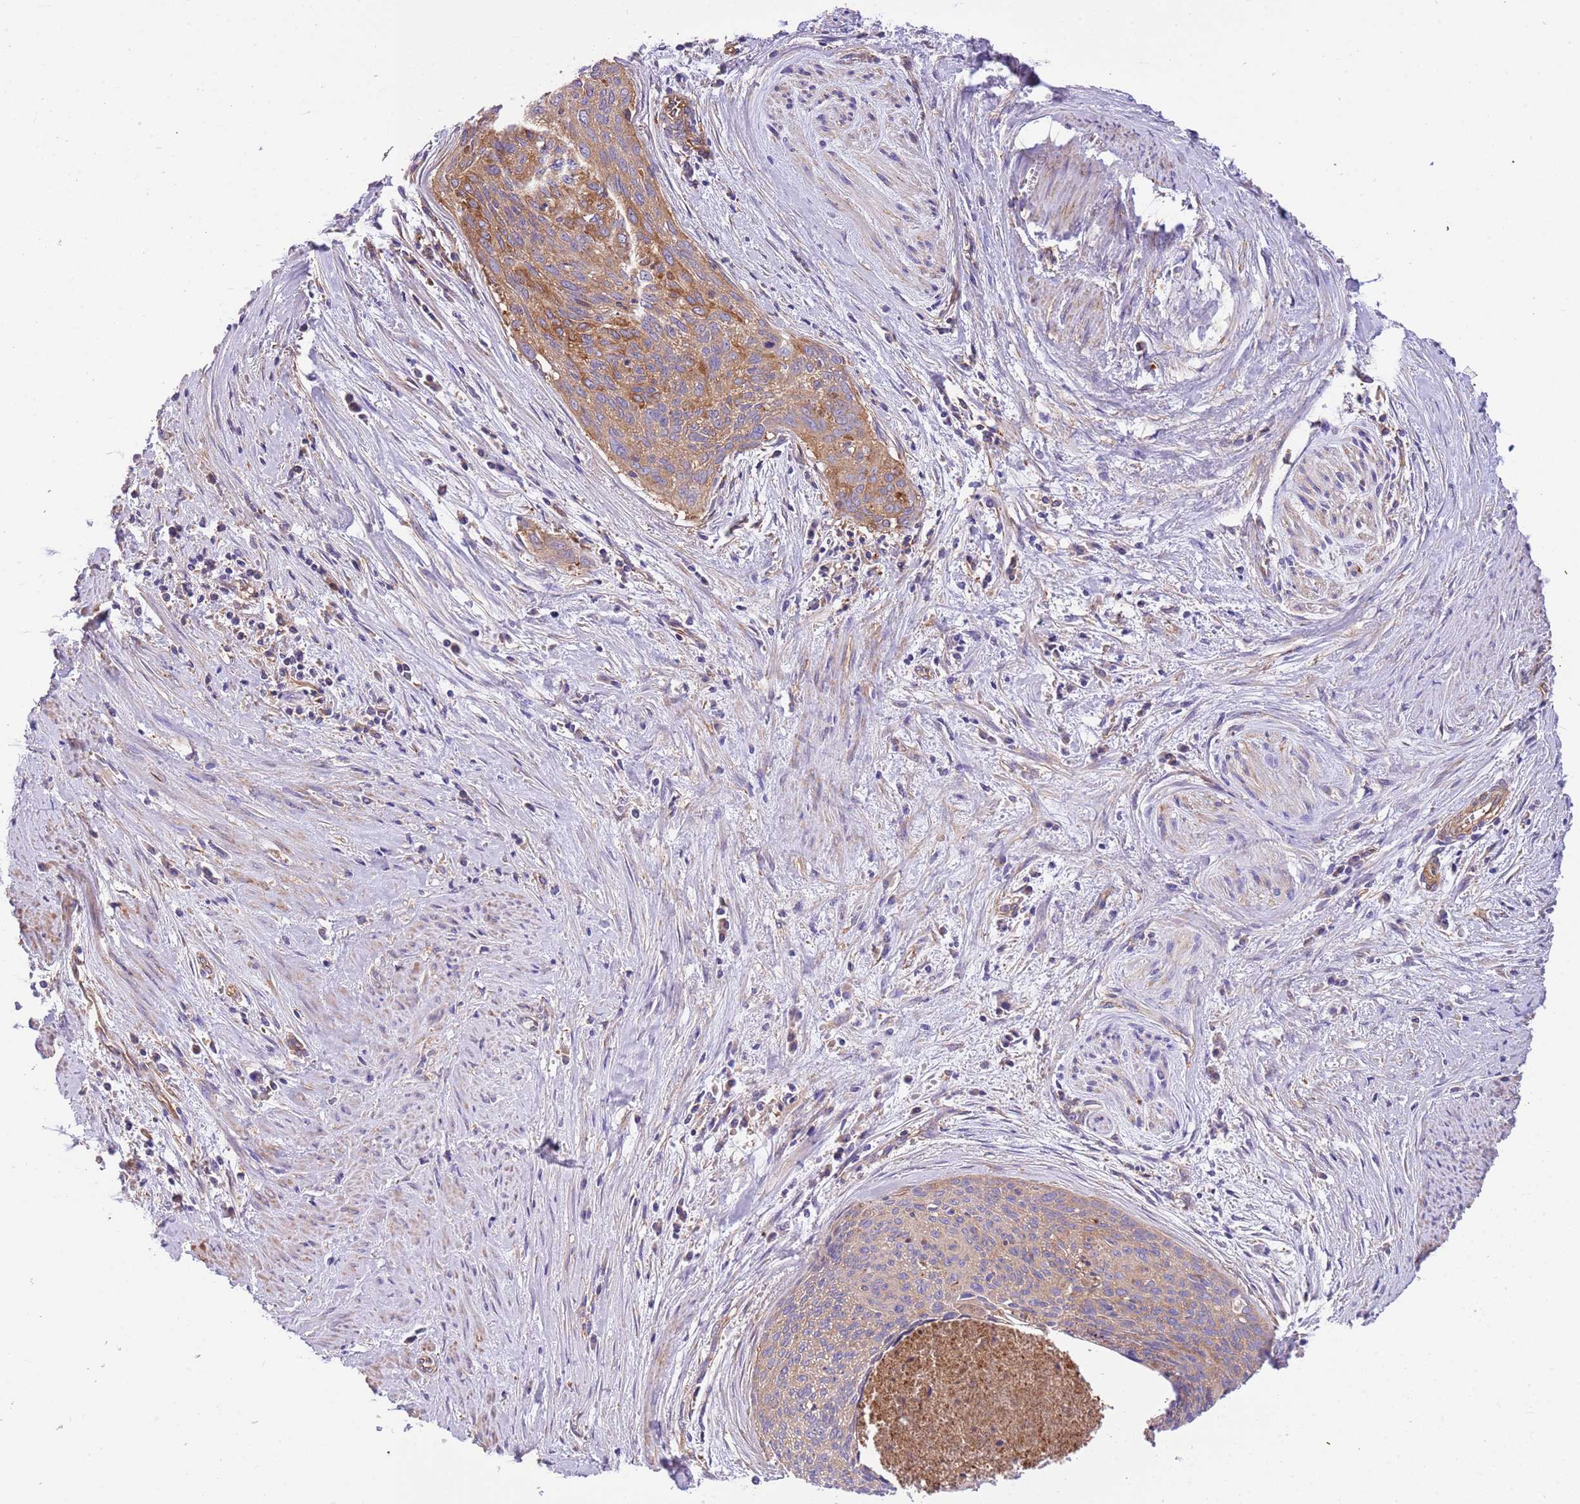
{"staining": {"intensity": "moderate", "quantity": ">75%", "location": "cytoplasmic/membranous"}, "tissue": "cervical cancer", "cell_type": "Tumor cells", "image_type": "cancer", "snomed": [{"axis": "morphology", "description": "Squamous cell carcinoma, NOS"}, {"axis": "topography", "description": "Cervix"}], "caption": "Squamous cell carcinoma (cervical) was stained to show a protein in brown. There is medium levels of moderate cytoplasmic/membranous expression in about >75% of tumor cells.", "gene": "NAALADL1", "patient": {"sex": "female", "age": 55}}